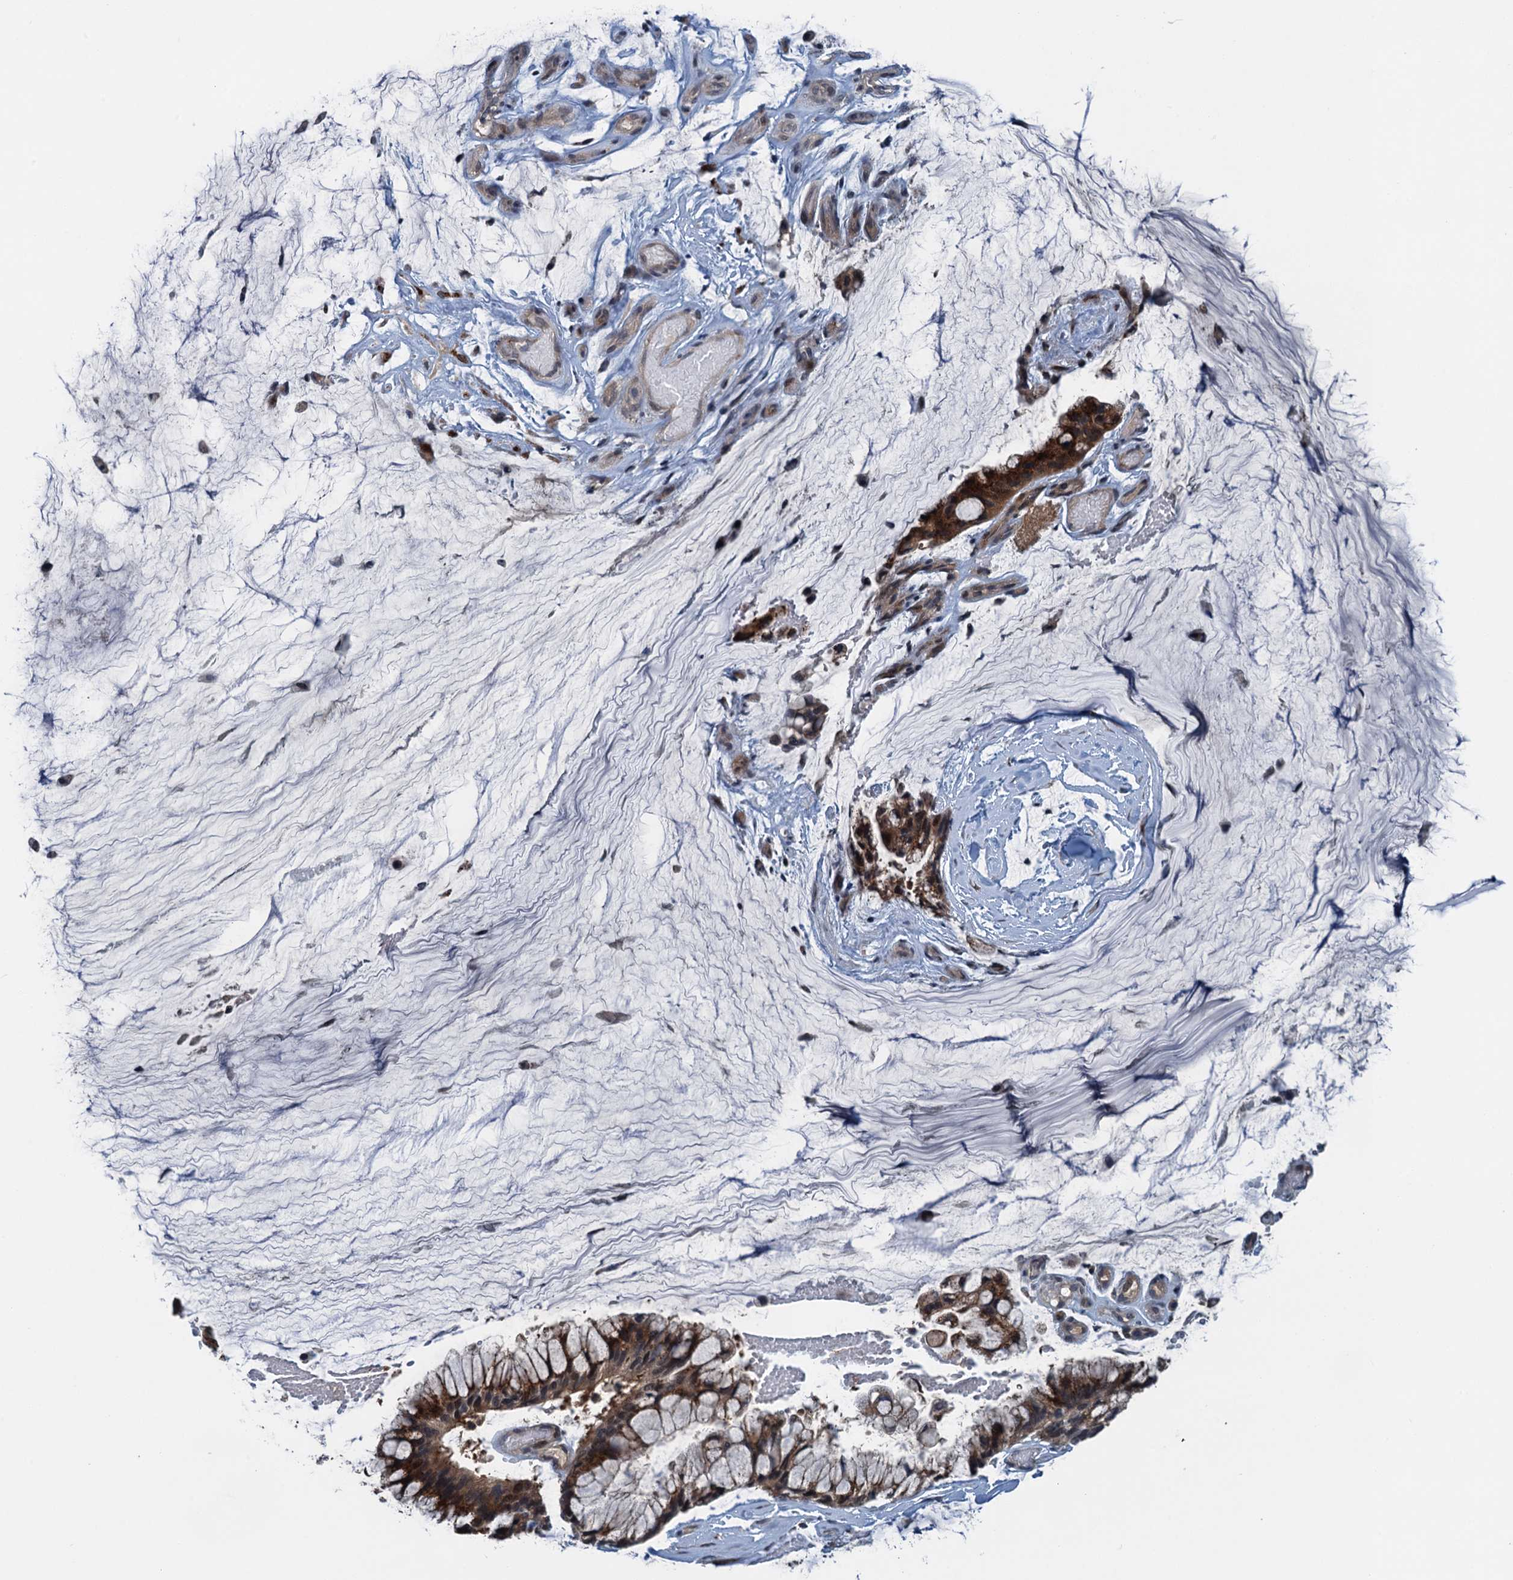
{"staining": {"intensity": "moderate", "quantity": ">75%", "location": "cytoplasmic/membranous"}, "tissue": "ovarian cancer", "cell_type": "Tumor cells", "image_type": "cancer", "snomed": [{"axis": "morphology", "description": "Cystadenocarcinoma, mucinous, NOS"}, {"axis": "topography", "description": "Ovary"}], "caption": "The histopathology image reveals immunohistochemical staining of ovarian cancer (mucinous cystadenocarcinoma). There is moderate cytoplasmic/membranous positivity is identified in approximately >75% of tumor cells.", "gene": "RNF165", "patient": {"sex": "female", "age": 39}}